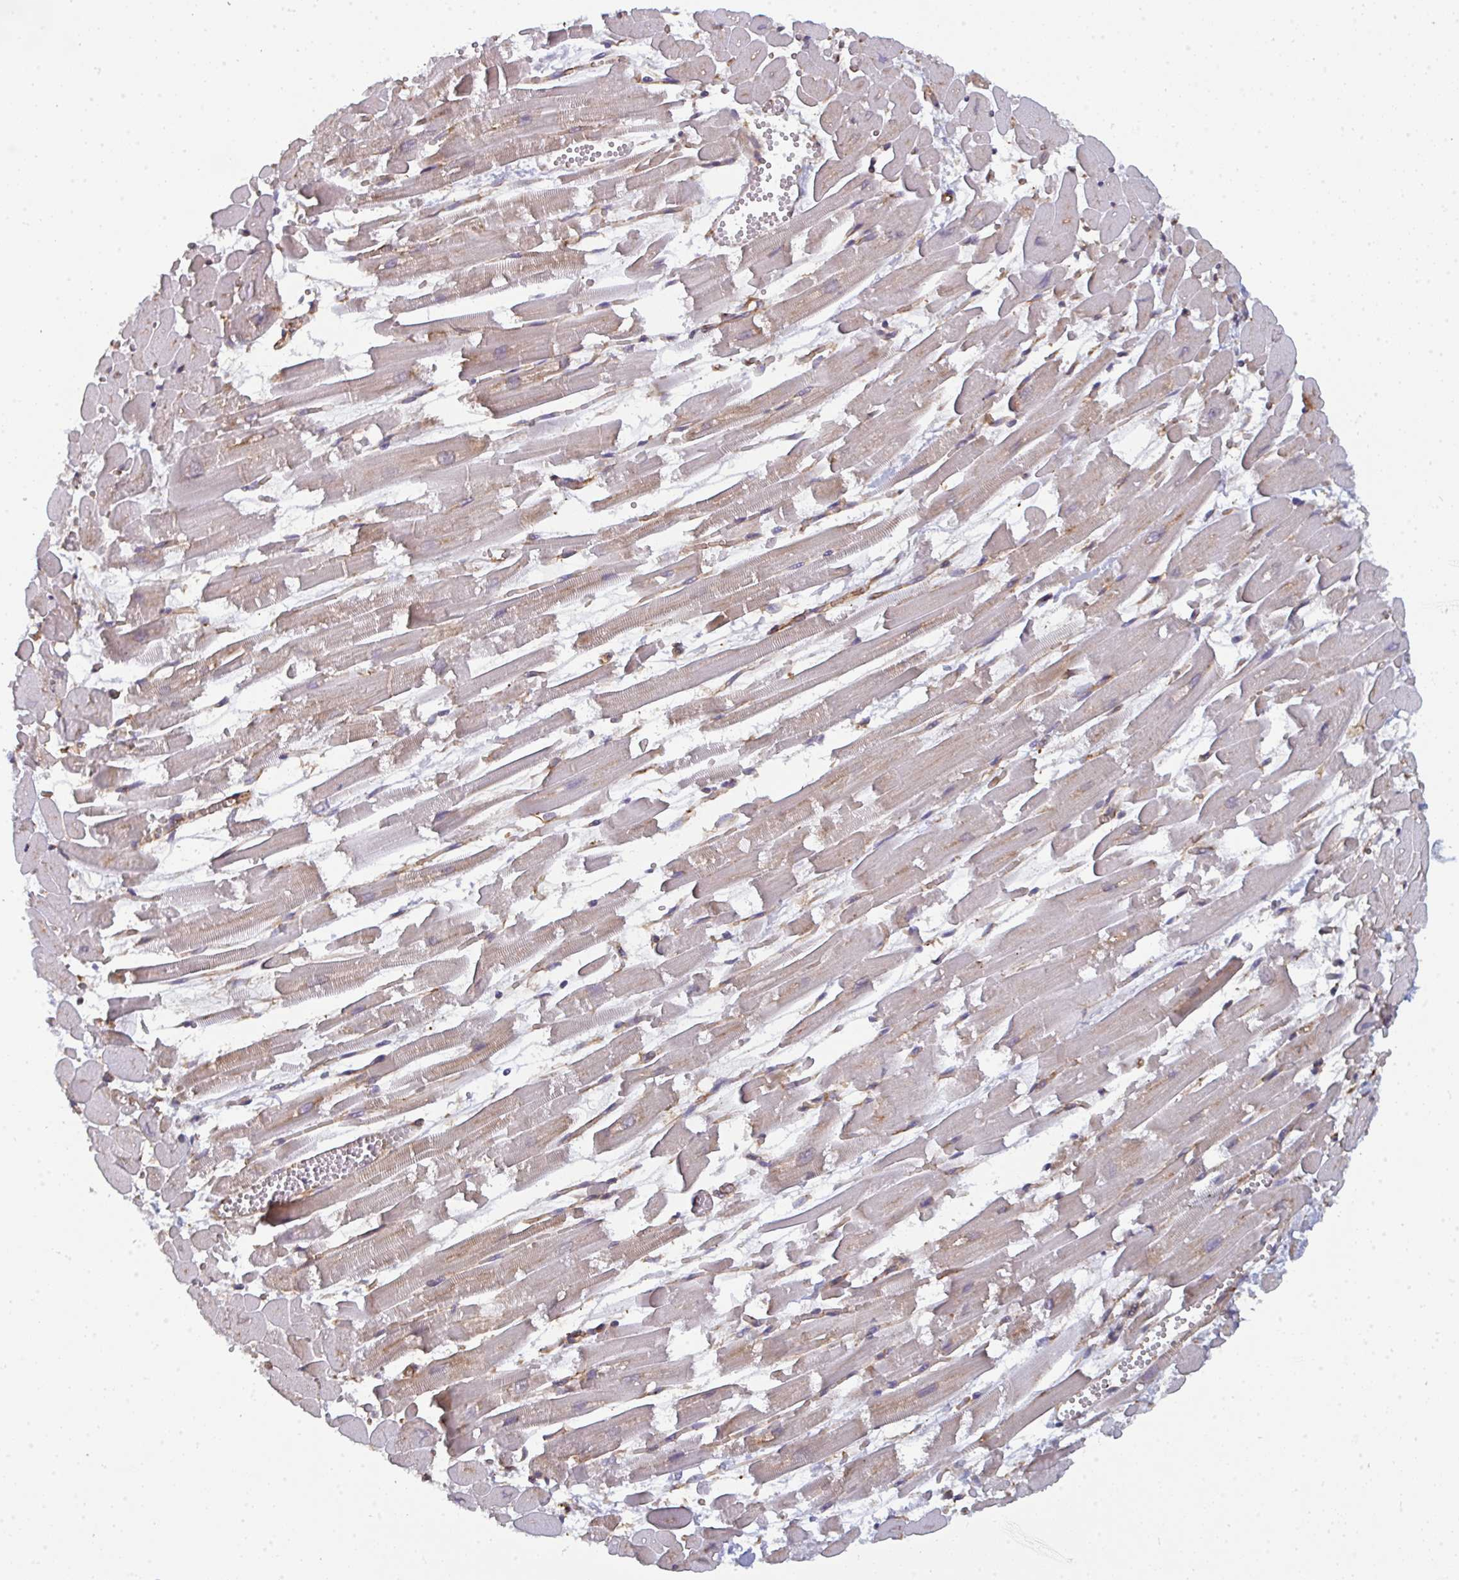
{"staining": {"intensity": "moderate", "quantity": "25%-75%", "location": "cytoplasmic/membranous"}, "tissue": "heart muscle", "cell_type": "Cardiomyocytes", "image_type": "normal", "snomed": [{"axis": "morphology", "description": "Normal tissue, NOS"}, {"axis": "topography", "description": "Heart"}], "caption": "Protein positivity by immunohistochemistry demonstrates moderate cytoplasmic/membranous expression in approximately 25%-75% of cardiomyocytes in unremarkable heart muscle. The staining was performed using DAB (3,3'-diaminobenzidine), with brown indicating positive protein expression. Nuclei are stained blue with hematoxylin.", "gene": "DYNC1I2", "patient": {"sex": "female", "age": 52}}